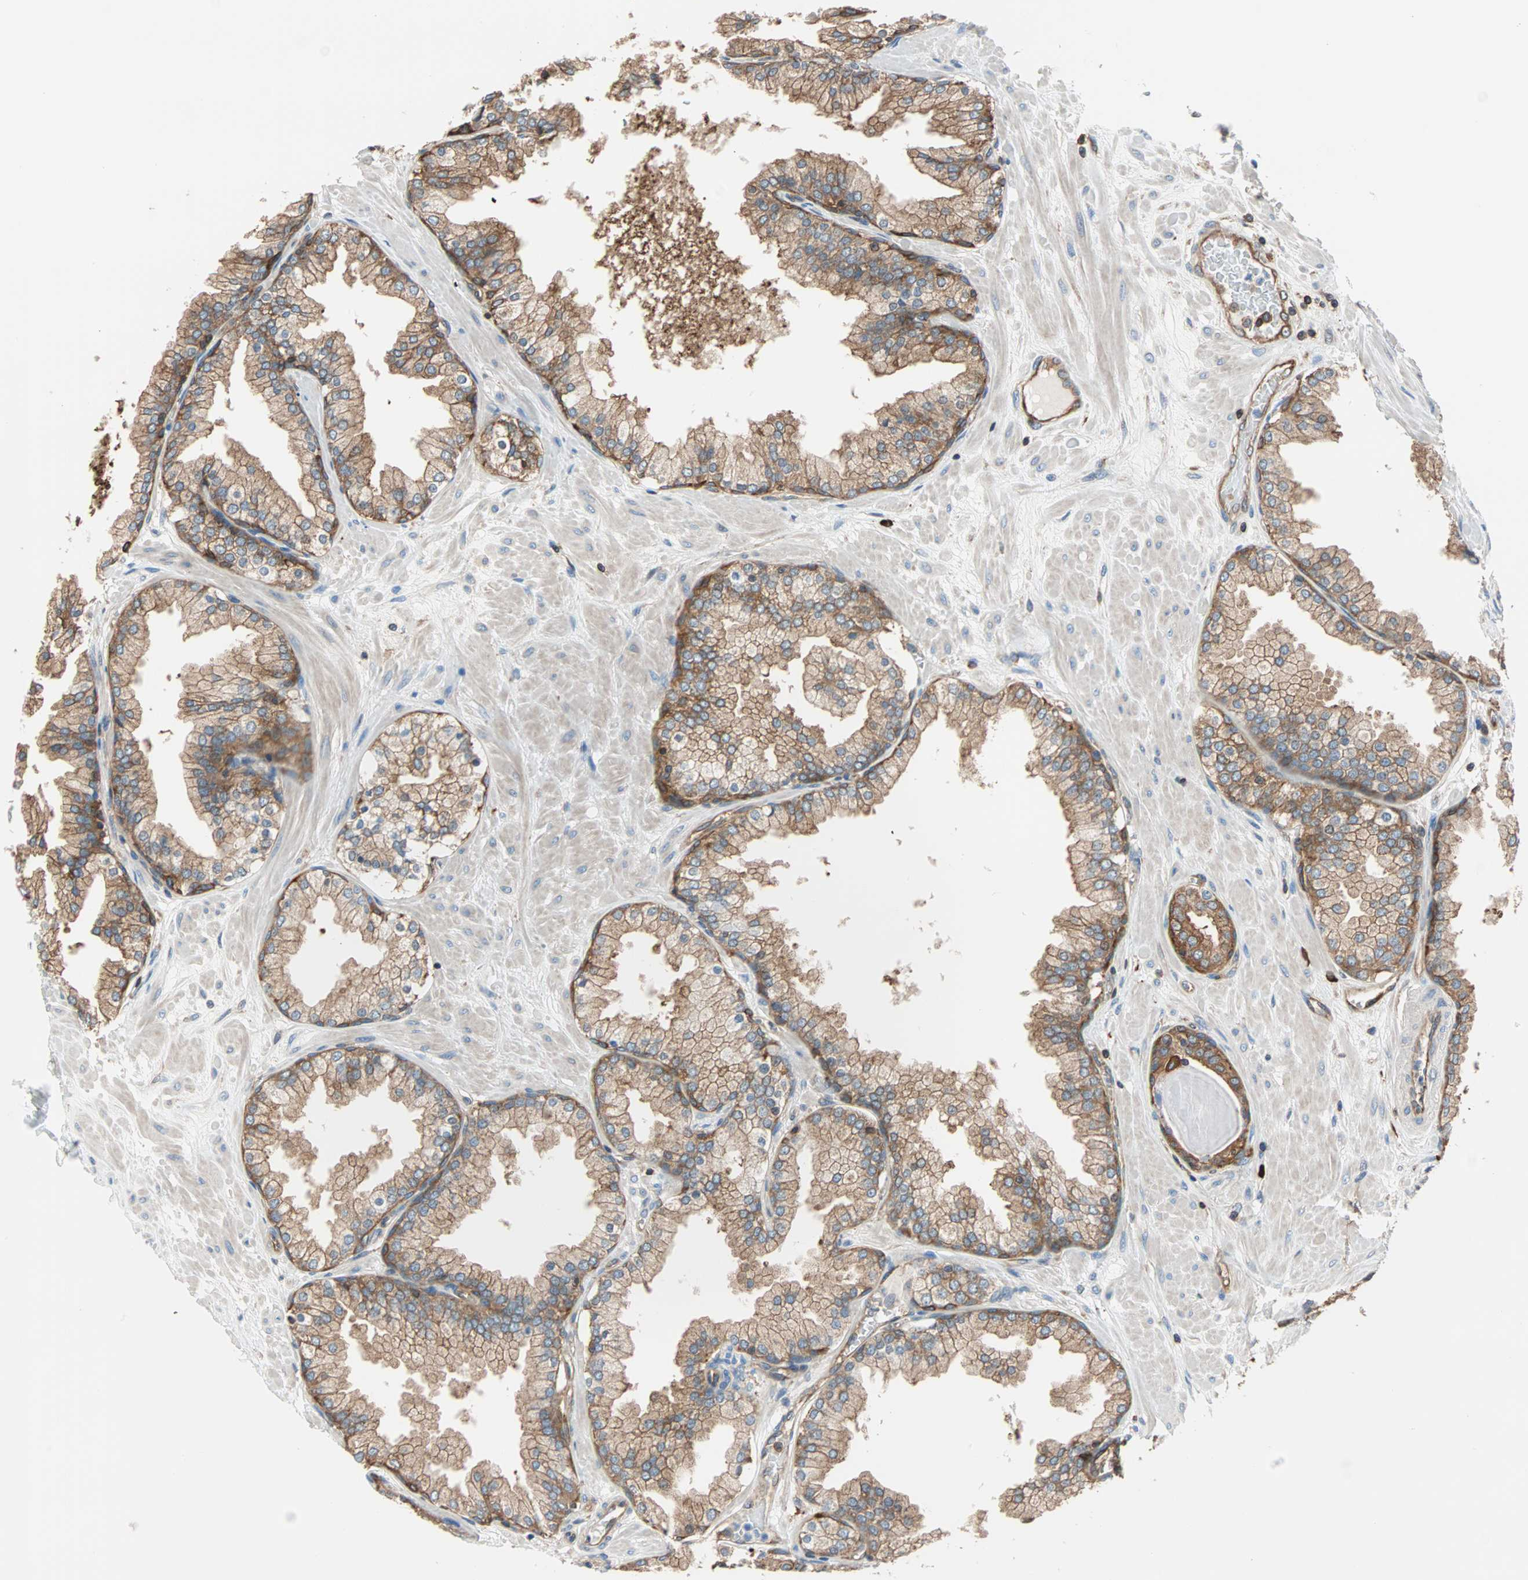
{"staining": {"intensity": "strong", "quantity": ">75%", "location": "cytoplasmic/membranous"}, "tissue": "prostate", "cell_type": "Glandular cells", "image_type": "normal", "snomed": [{"axis": "morphology", "description": "Normal tissue, NOS"}, {"axis": "topography", "description": "Prostate"}], "caption": "Immunohistochemical staining of normal prostate reveals strong cytoplasmic/membranous protein positivity in about >75% of glandular cells. The staining was performed using DAB (3,3'-diaminobenzidine), with brown indicating positive protein expression. Nuclei are stained blue with hematoxylin.", "gene": "EEF2", "patient": {"sex": "male", "age": 51}}